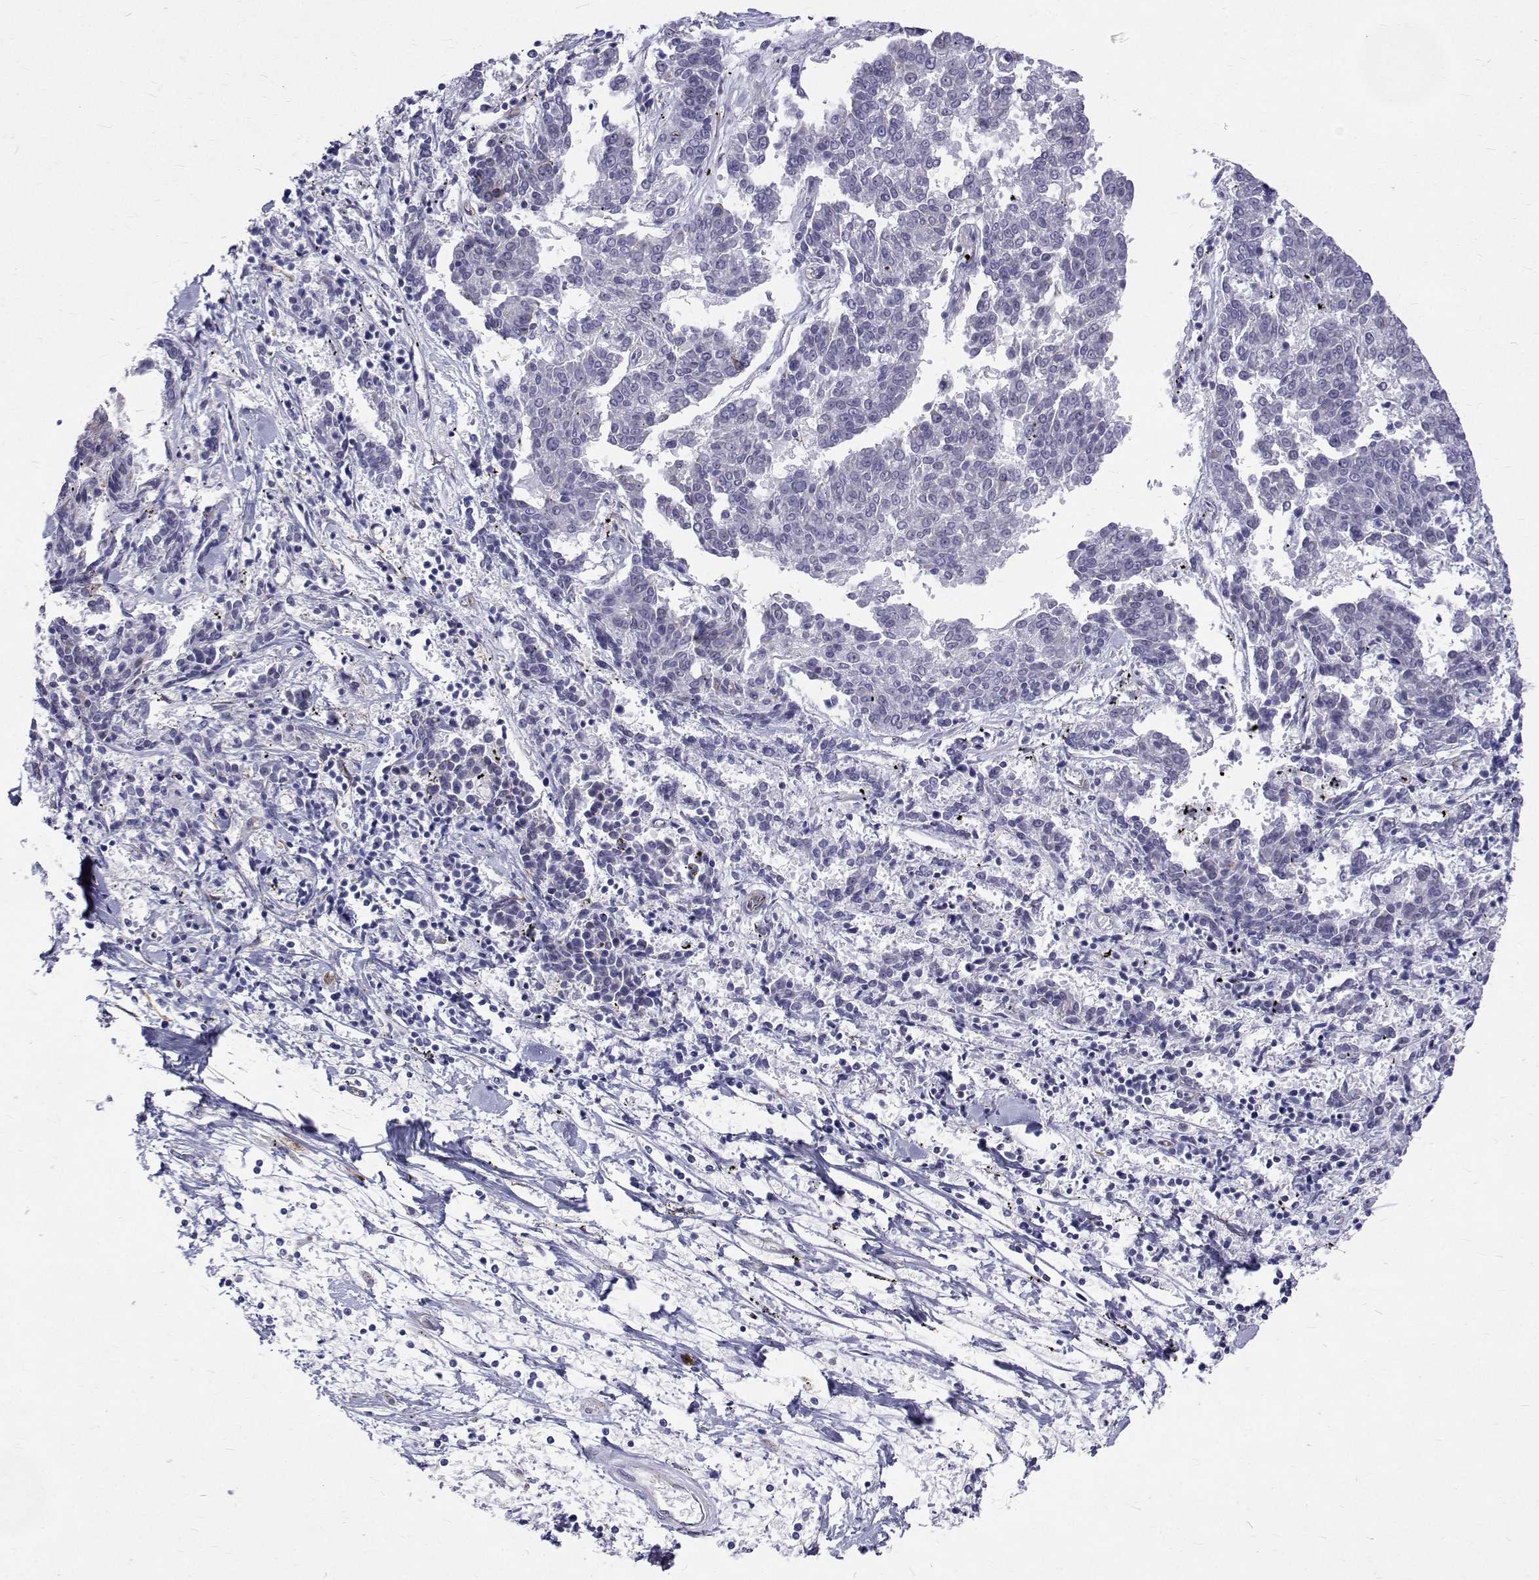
{"staining": {"intensity": "negative", "quantity": "none", "location": "none"}, "tissue": "melanoma", "cell_type": "Tumor cells", "image_type": "cancer", "snomed": [{"axis": "morphology", "description": "Malignant melanoma, NOS"}, {"axis": "topography", "description": "Skin"}], "caption": "The photomicrograph reveals no significant positivity in tumor cells of malignant melanoma.", "gene": "OPRPN", "patient": {"sex": "female", "age": 72}}